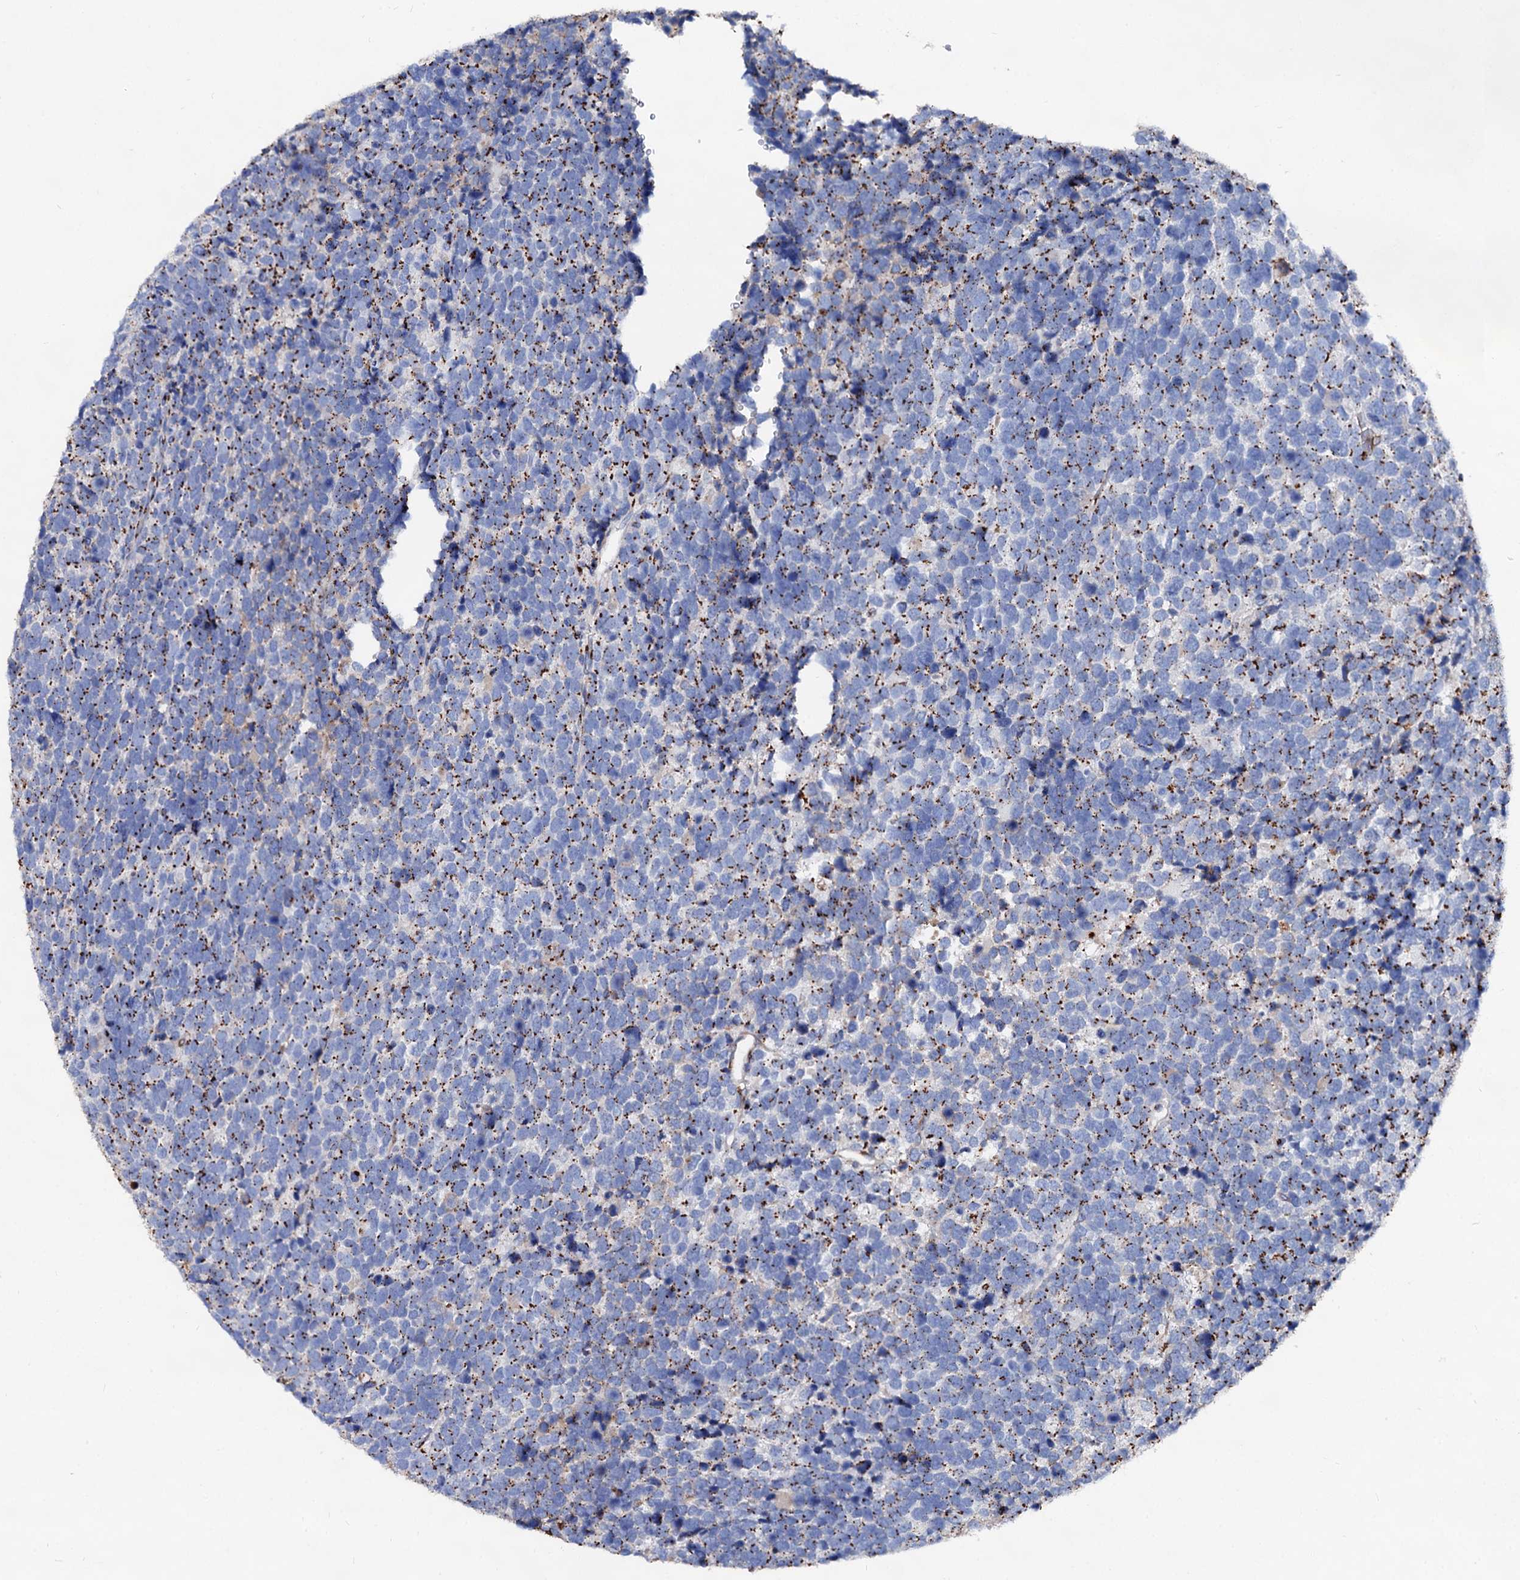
{"staining": {"intensity": "strong", "quantity": ">75%", "location": "cytoplasmic/membranous"}, "tissue": "urothelial cancer", "cell_type": "Tumor cells", "image_type": "cancer", "snomed": [{"axis": "morphology", "description": "Urothelial carcinoma, High grade"}, {"axis": "topography", "description": "Urinary bladder"}], "caption": "Protein expression analysis of human urothelial cancer reveals strong cytoplasmic/membranous staining in approximately >75% of tumor cells.", "gene": "TM9SF3", "patient": {"sex": "female", "age": 82}}